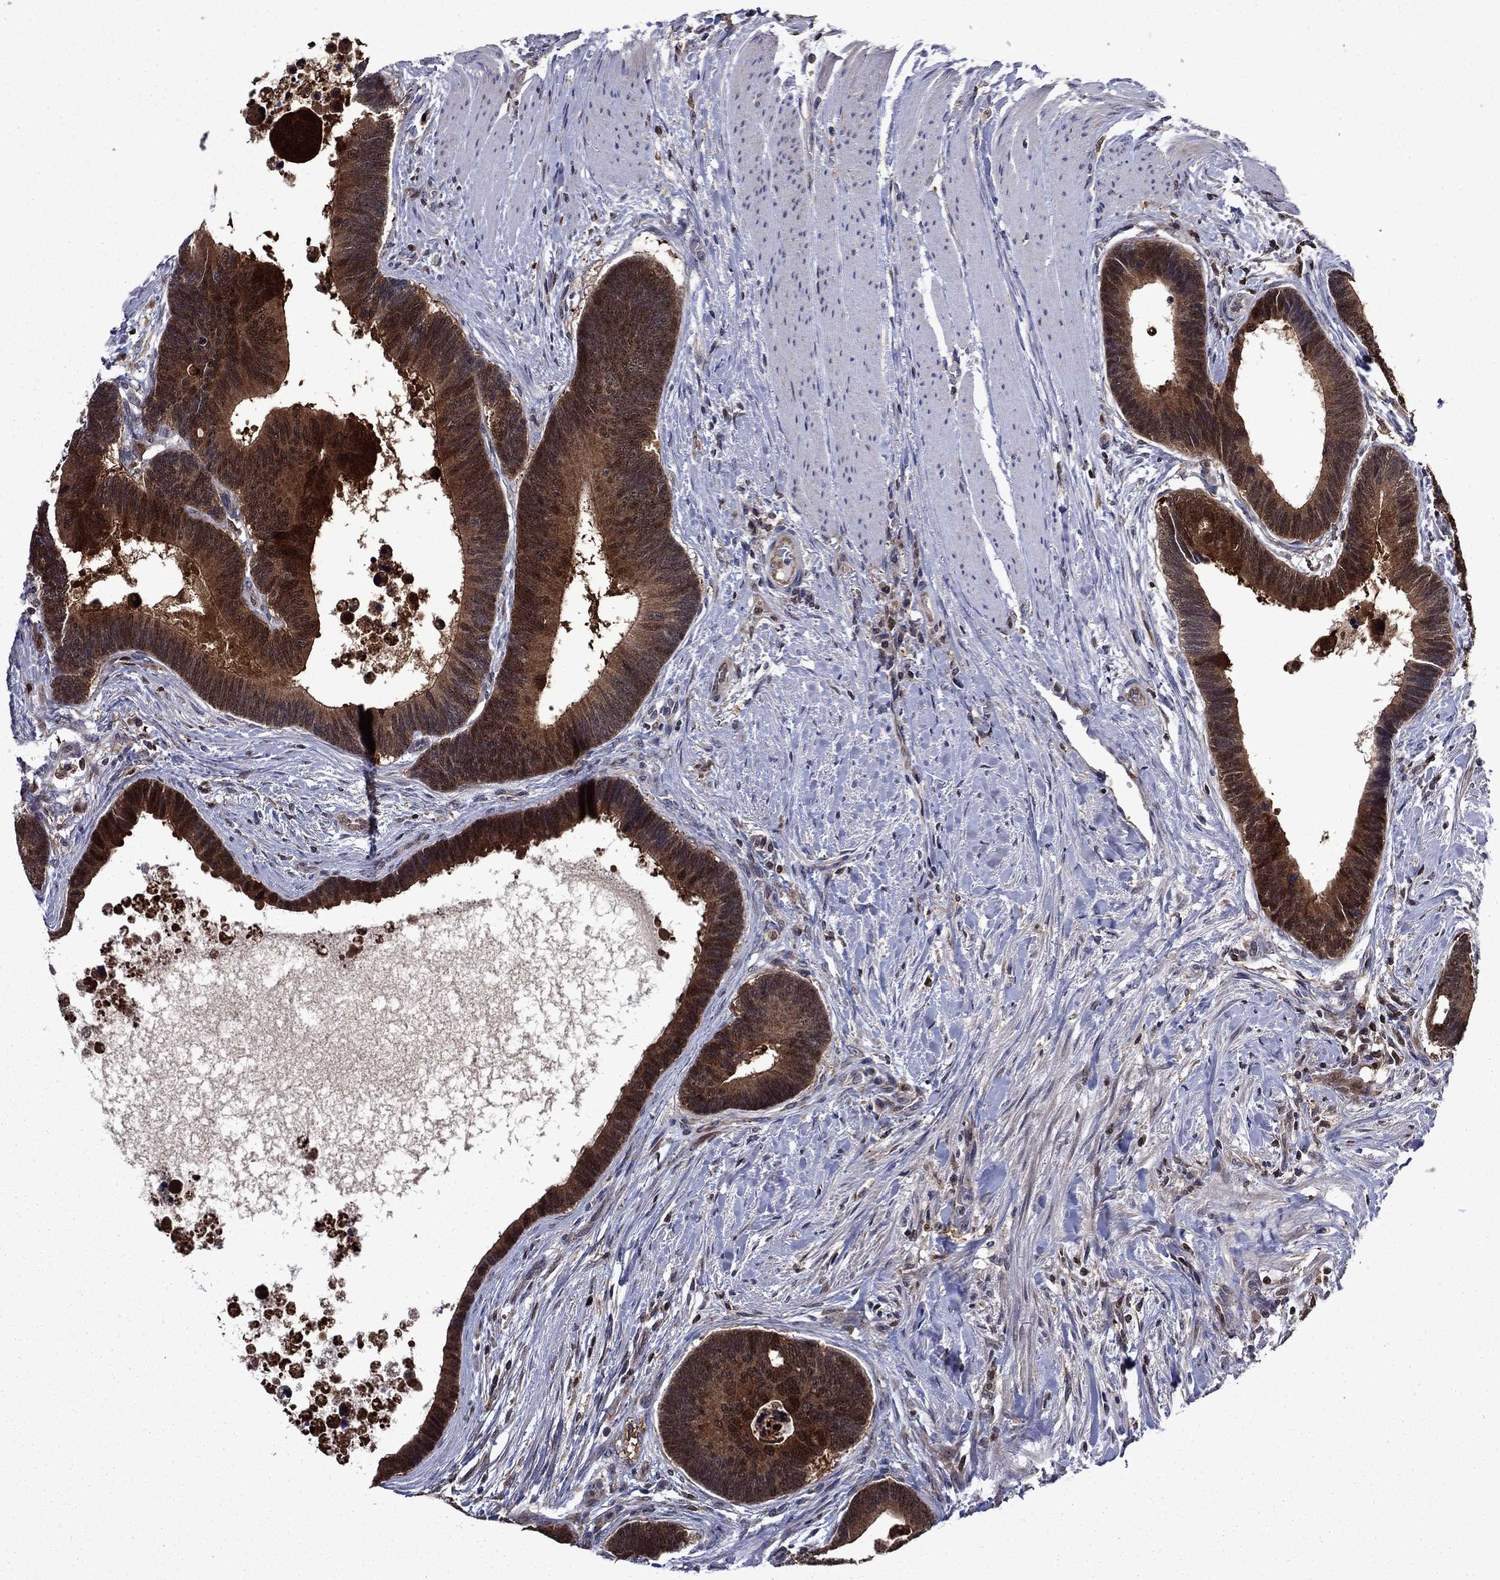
{"staining": {"intensity": "strong", "quantity": ">75%", "location": "cytoplasmic/membranous"}, "tissue": "colorectal cancer", "cell_type": "Tumor cells", "image_type": "cancer", "snomed": [{"axis": "morphology", "description": "Adenocarcinoma, NOS"}, {"axis": "topography", "description": "Colon"}], "caption": "Immunohistochemical staining of colorectal cancer exhibits high levels of strong cytoplasmic/membranous protein staining in approximately >75% of tumor cells. The protein of interest is shown in brown color, while the nuclei are stained blue.", "gene": "TPMT", "patient": {"sex": "female", "age": 77}}